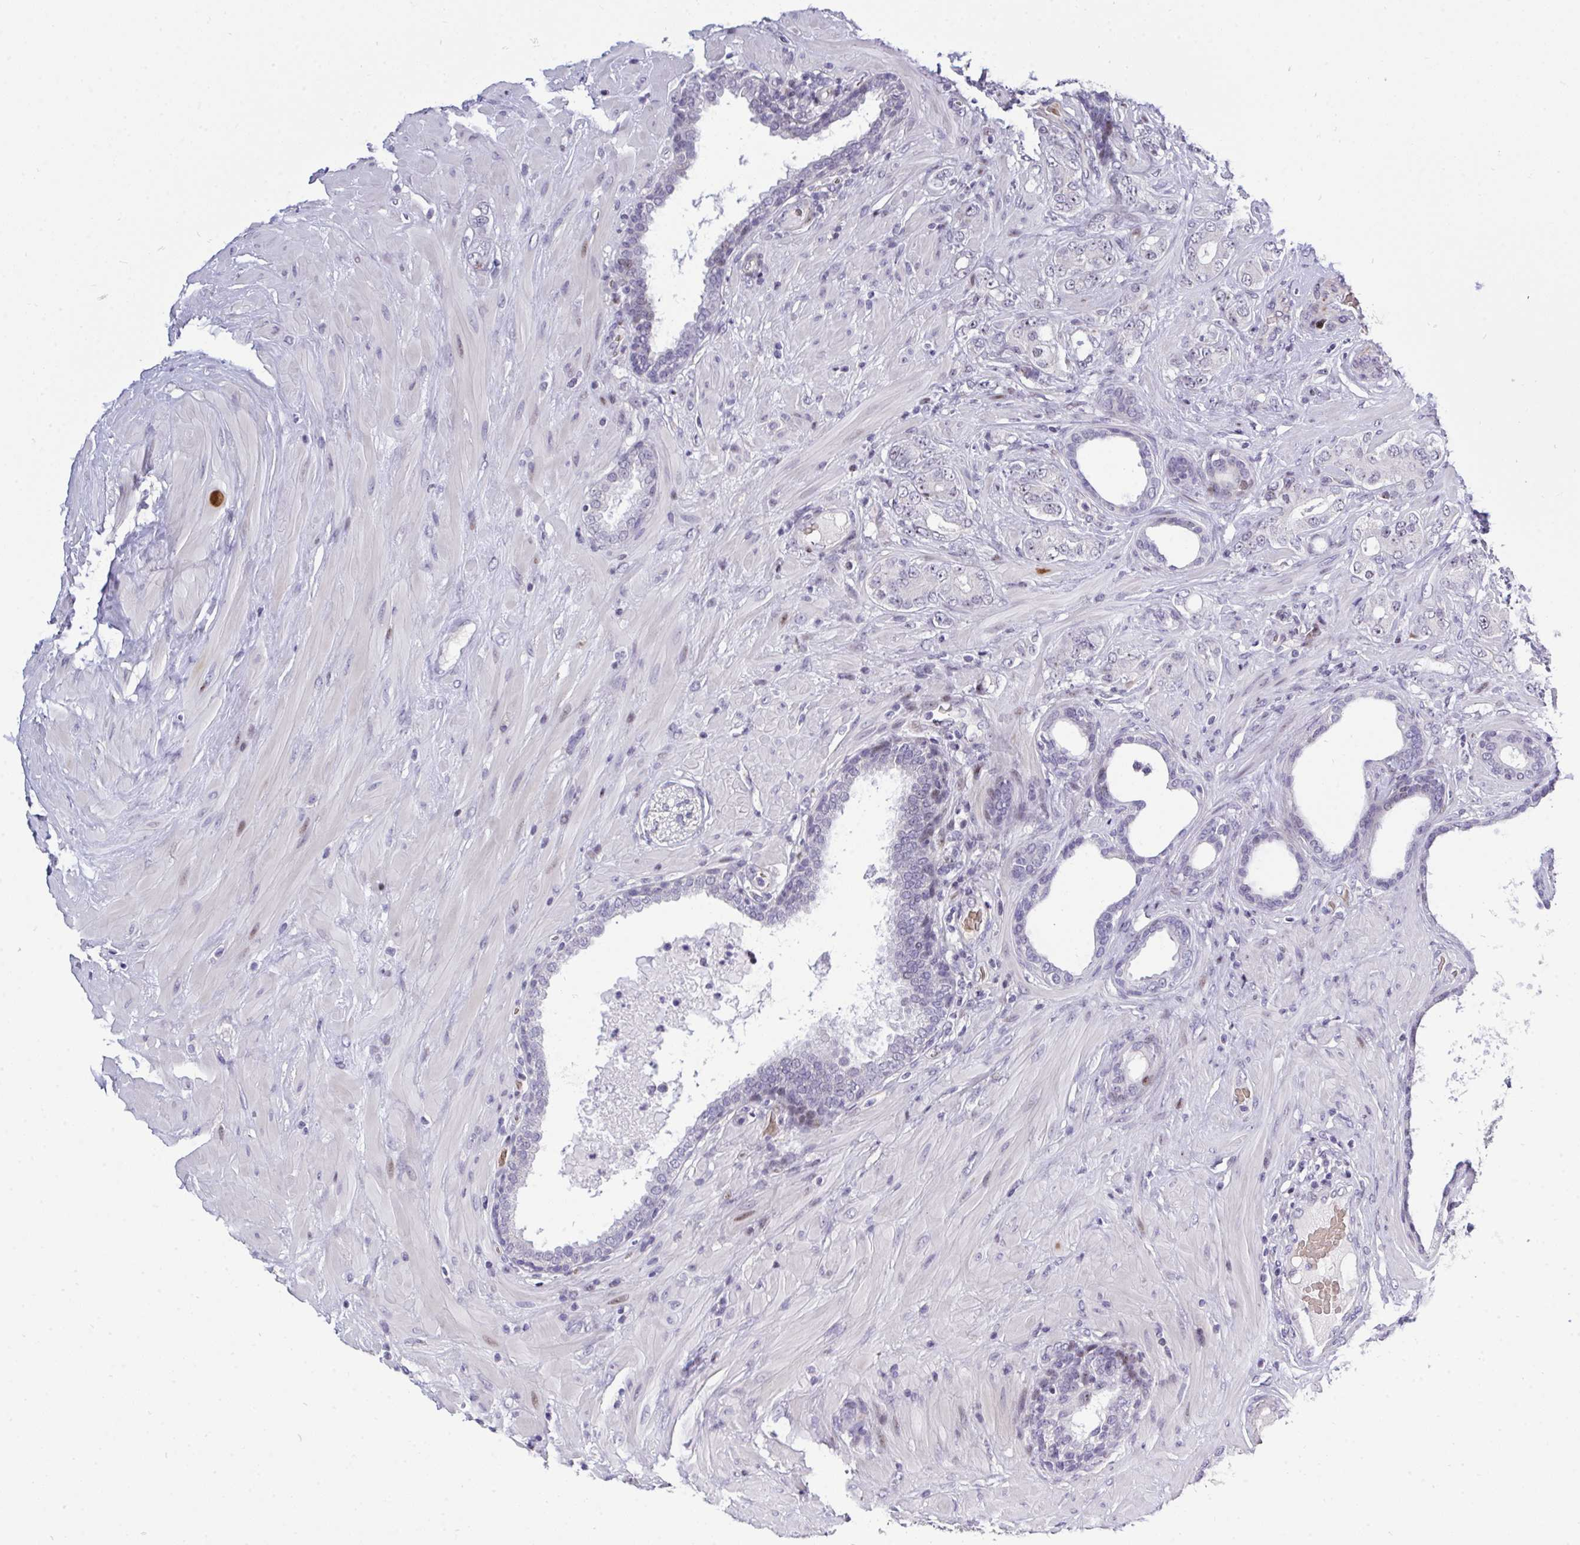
{"staining": {"intensity": "weak", "quantity": "<25%", "location": "nuclear"}, "tissue": "prostate cancer", "cell_type": "Tumor cells", "image_type": "cancer", "snomed": [{"axis": "morphology", "description": "Adenocarcinoma, High grade"}, {"axis": "topography", "description": "Prostate"}], "caption": "Photomicrograph shows no significant protein expression in tumor cells of prostate adenocarcinoma (high-grade). (Stains: DAB (3,3'-diaminobenzidine) immunohistochemistry (IHC) with hematoxylin counter stain, Microscopy: brightfield microscopy at high magnification).", "gene": "PLPPR3", "patient": {"sex": "male", "age": 62}}